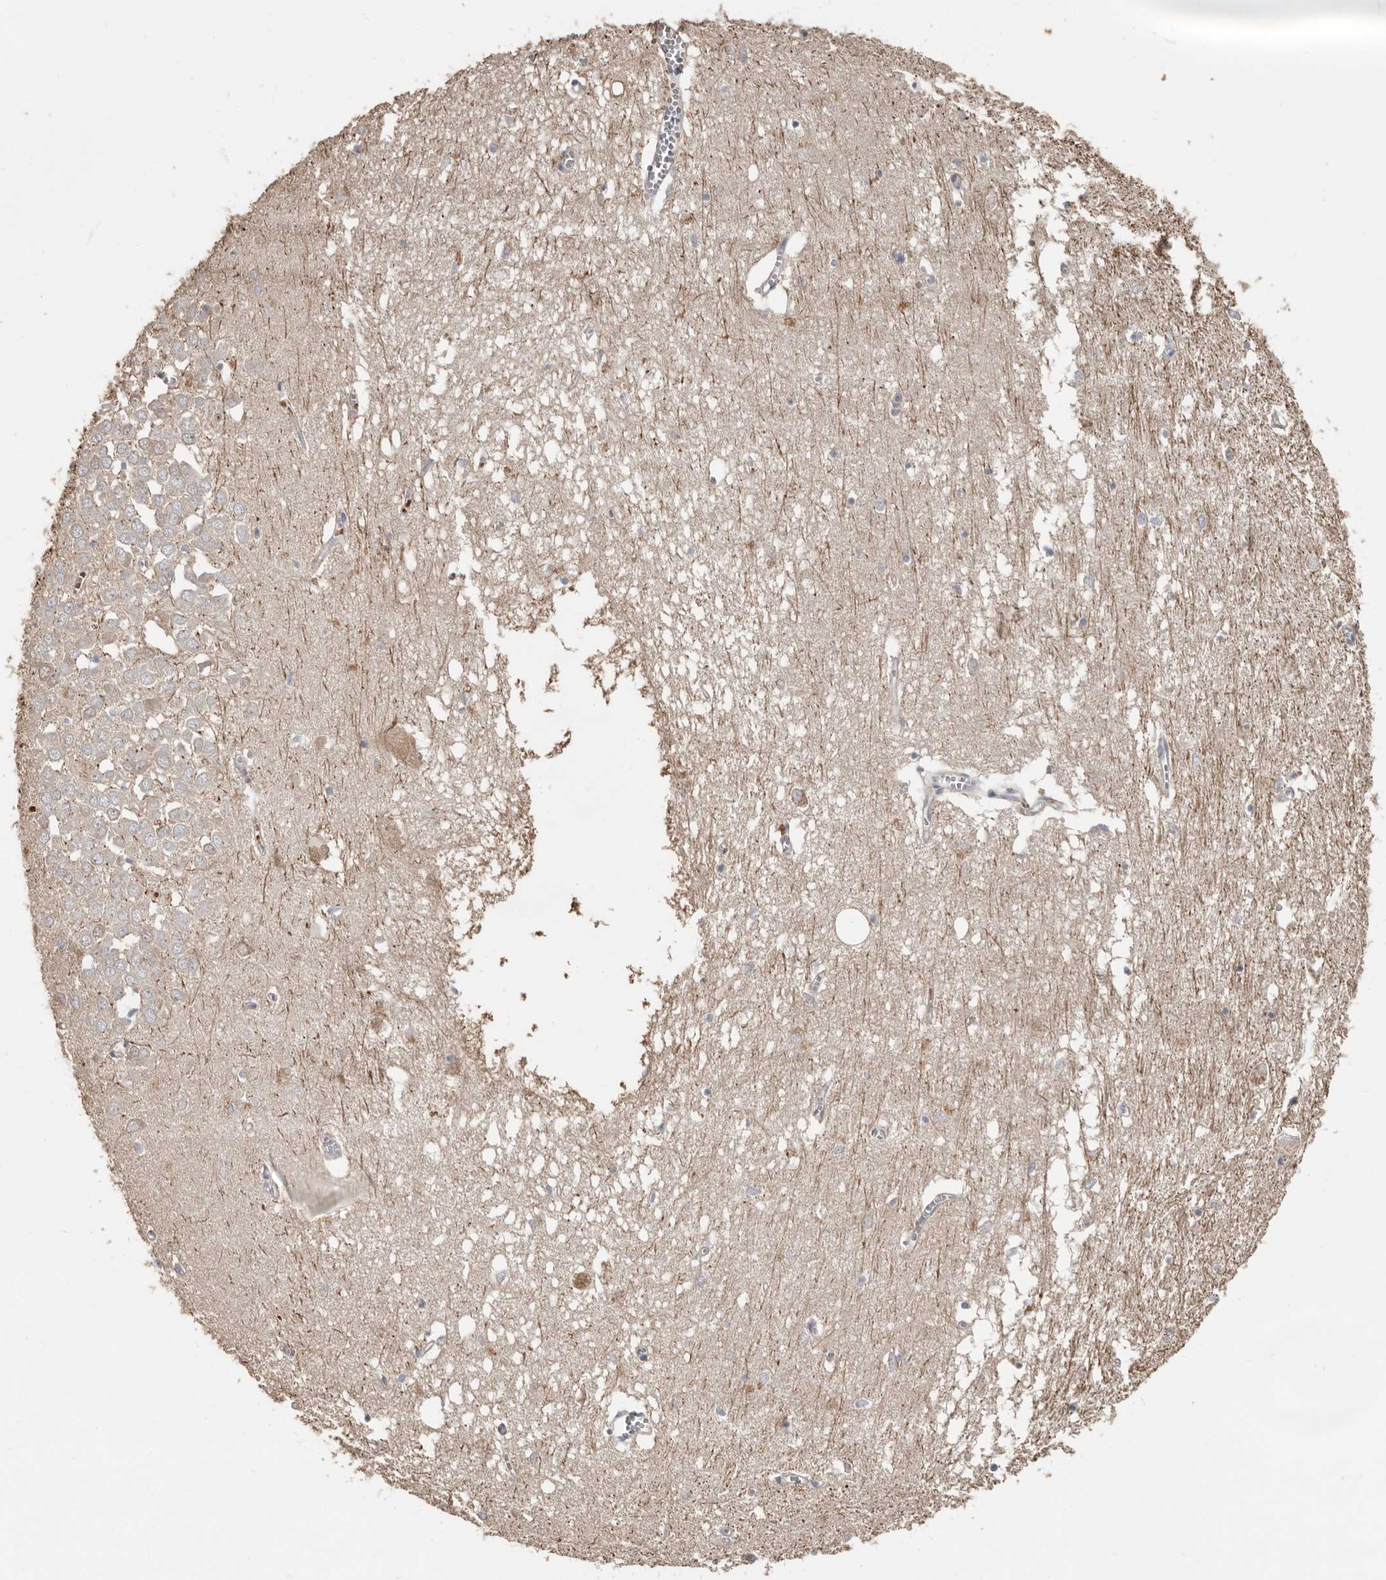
{"staining": {"intensity": "weak", "quantity": "<25%", "location": "cytoplasmic/membranous"}, "tissue": "hippocampus", "cell_type": "Glial cells", "image_type": "normal", "snomed": [{"axis": "morphology", "description": "Normal tissue, NOS"}, {"axis": "topography", "description": "Hippocampus"}], "caption": "Hippocampus stained for a protein using immunohistochemistry (IHC) displays no staining glial cells.", "gene": "KIF26B", "patient": {"sex": "male", "age": 70}}